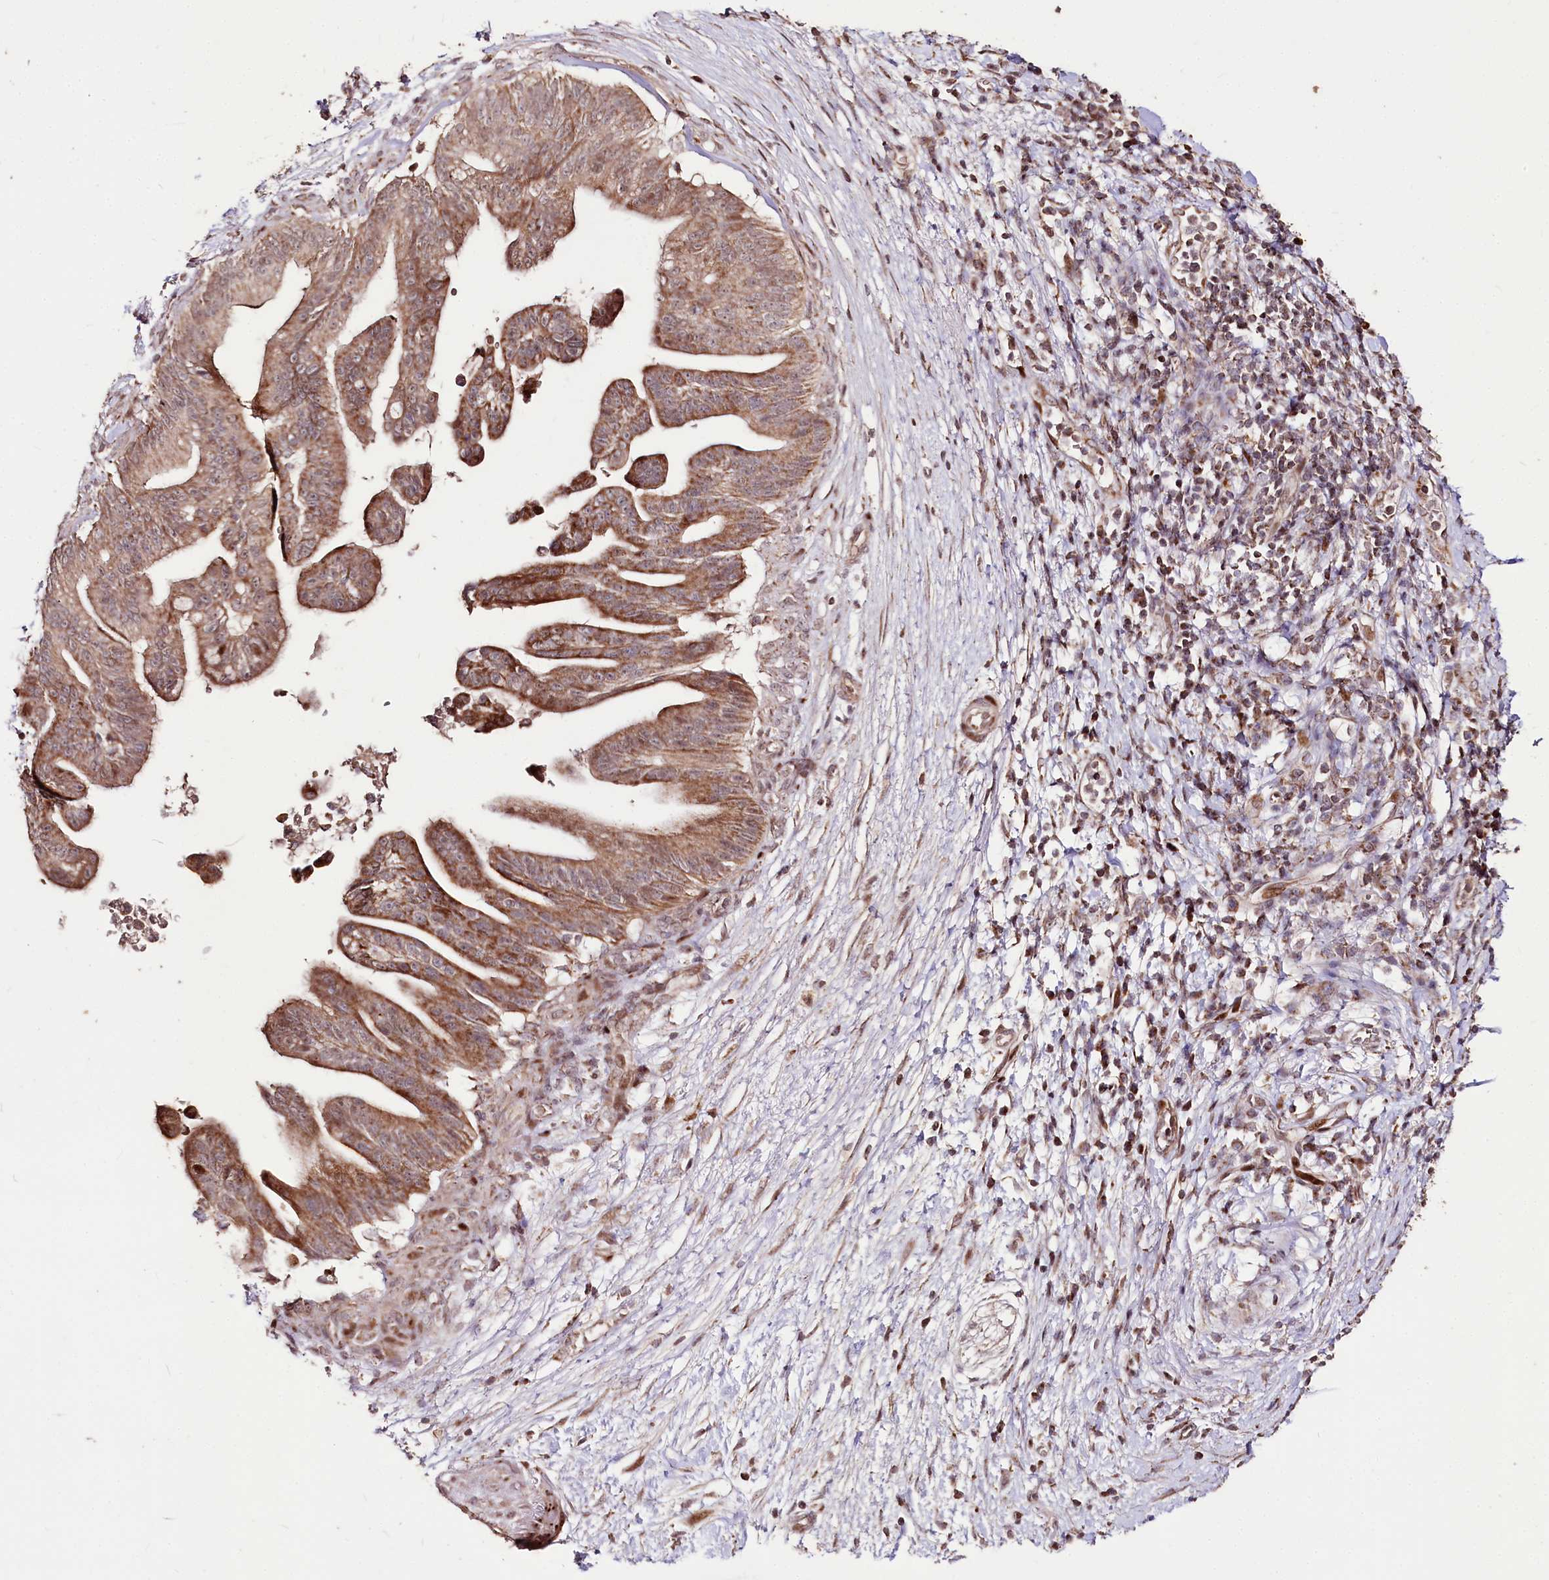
{"staining": {"intensity": "moderate", "quantity": ">75%", "location": "cytoplasmic/membranous"}, "tissue": "pancreatic cancer", "cell_type": "Tumor cells", "image_type": "cancer", "snomed": [{"axis": "morphology", "description": "Adenocarcinoma, NOS"}, {"axis": "topography", "description": "Pancreas"}], "caption": "Pancreatic cancer (adenocarcinoma) stained with a protein marker reveals moderate staining in tumor cells.", "gene": "CARD19", "patient": {"sex": "male", "age": 68}}